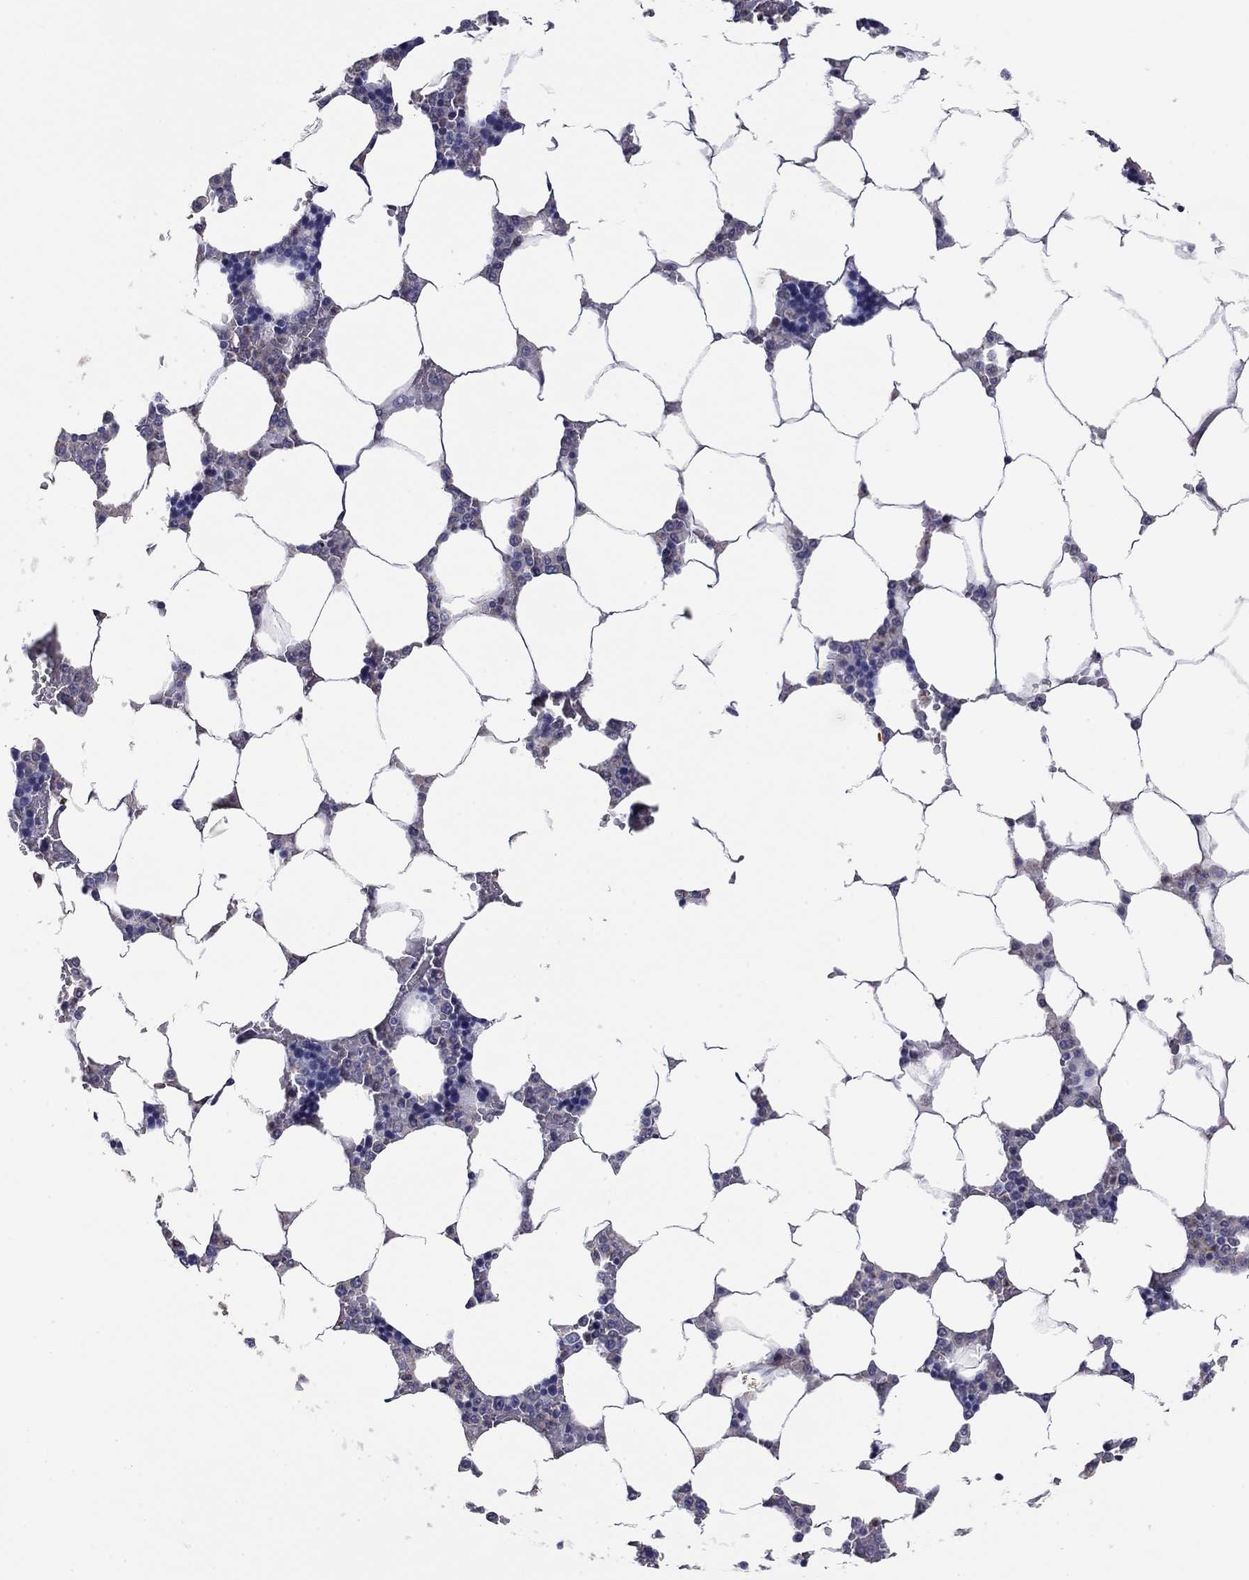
{"staining": {"intensity": "negative", "quantity": "none", "location": "none"}, "tissue": "bone marrow", "cell_type": "Hematopoietic cells", "image_type": "normal", "snomed": [{"axis": "morphology", "description": "Normal tissue, NOS"}, {"axis": "topography", "description": "Bone marrow"}], "caption": "Protein analysis of normal bone marrow exhibits no significant expression in hematopoietic cells.", "gene": "TCHH", "patient": {"sex": "male", "age": 63}}